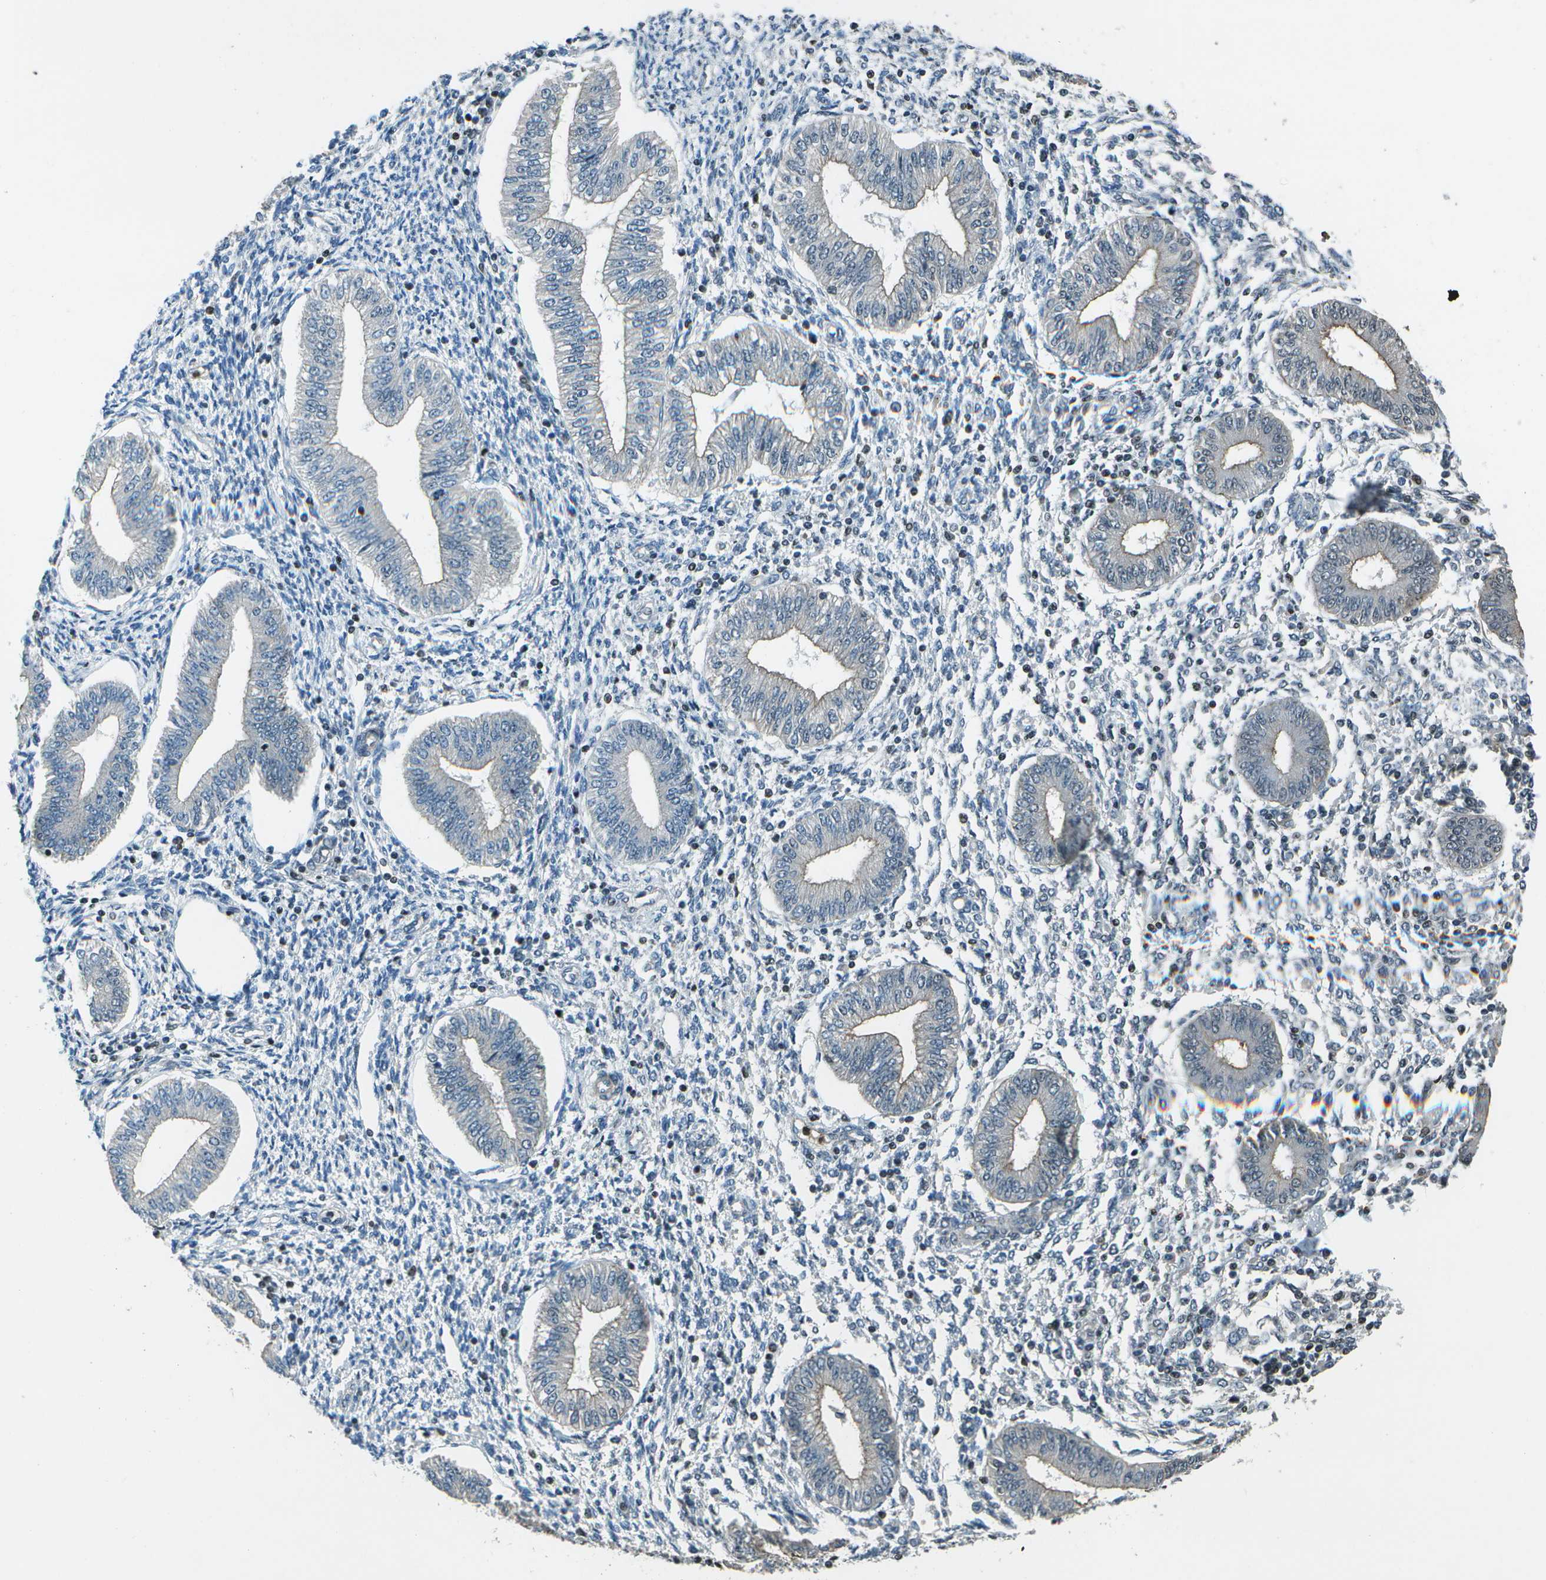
{"staining": {"intensity": "negative", "quantity": "none", "location": "none"}, "tissue": "endometrium", "cell_type": "Cells in endometrial stroma", "image_type": "normal", "snomed": [{"axis": "morphology", "description": "Normal tissue, NOS"}, {"axis": "topography", "description": "Endometrium"}], "caption": "A high-resolution photomicrograph shows immunohistochemistry staining of unremarkable endometrium, which shows no significant expression in cells in endometrial stroma. The staining is performed using DAB brown chromogen with nuclei counter-stained in using hematoxylin.", "gene": "PDLIM1", "patient": {"sex": "female", "age": 50}}